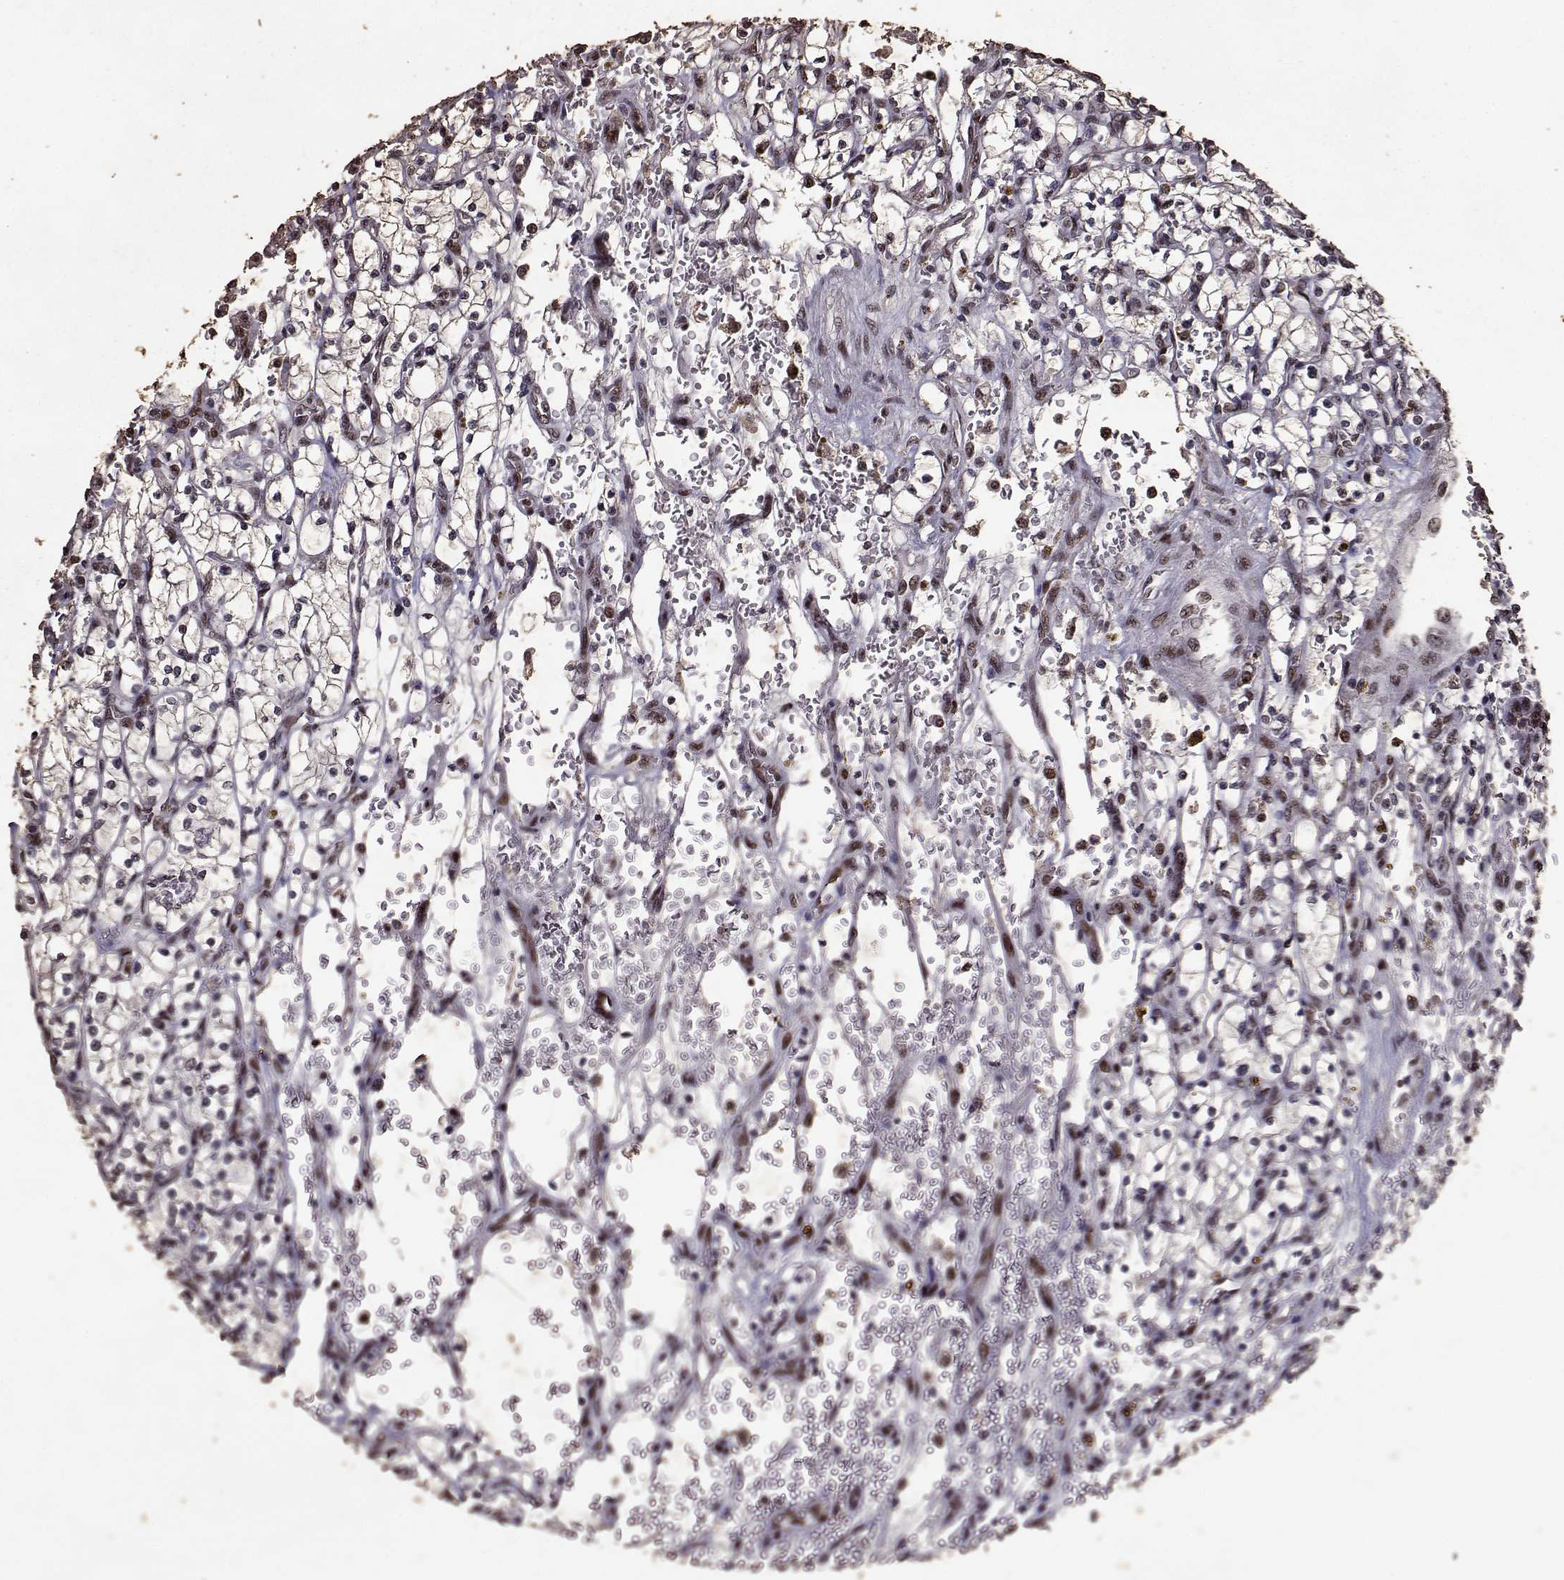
{"staining": {"intensity": "moderate", "quantity": ">75%", "location": "nuclear"}, "tissue": "renal cancer", "cell_type": "Tumor cells", "image_type": "cancer", "snomed": [{"axis": "morphology", "description": "Adenocarcinoma, NOS"}, {"axis": "topography", "description": "Kidney"}], "caption": "There is medium levels of moderate nuclear staining in tumor cells of adenocarcinoma (renal), as demonstrated by immunohistochemical staining (brown color).", "gene": "TOE1", "patient": {"sex": "female", "age": 64}}